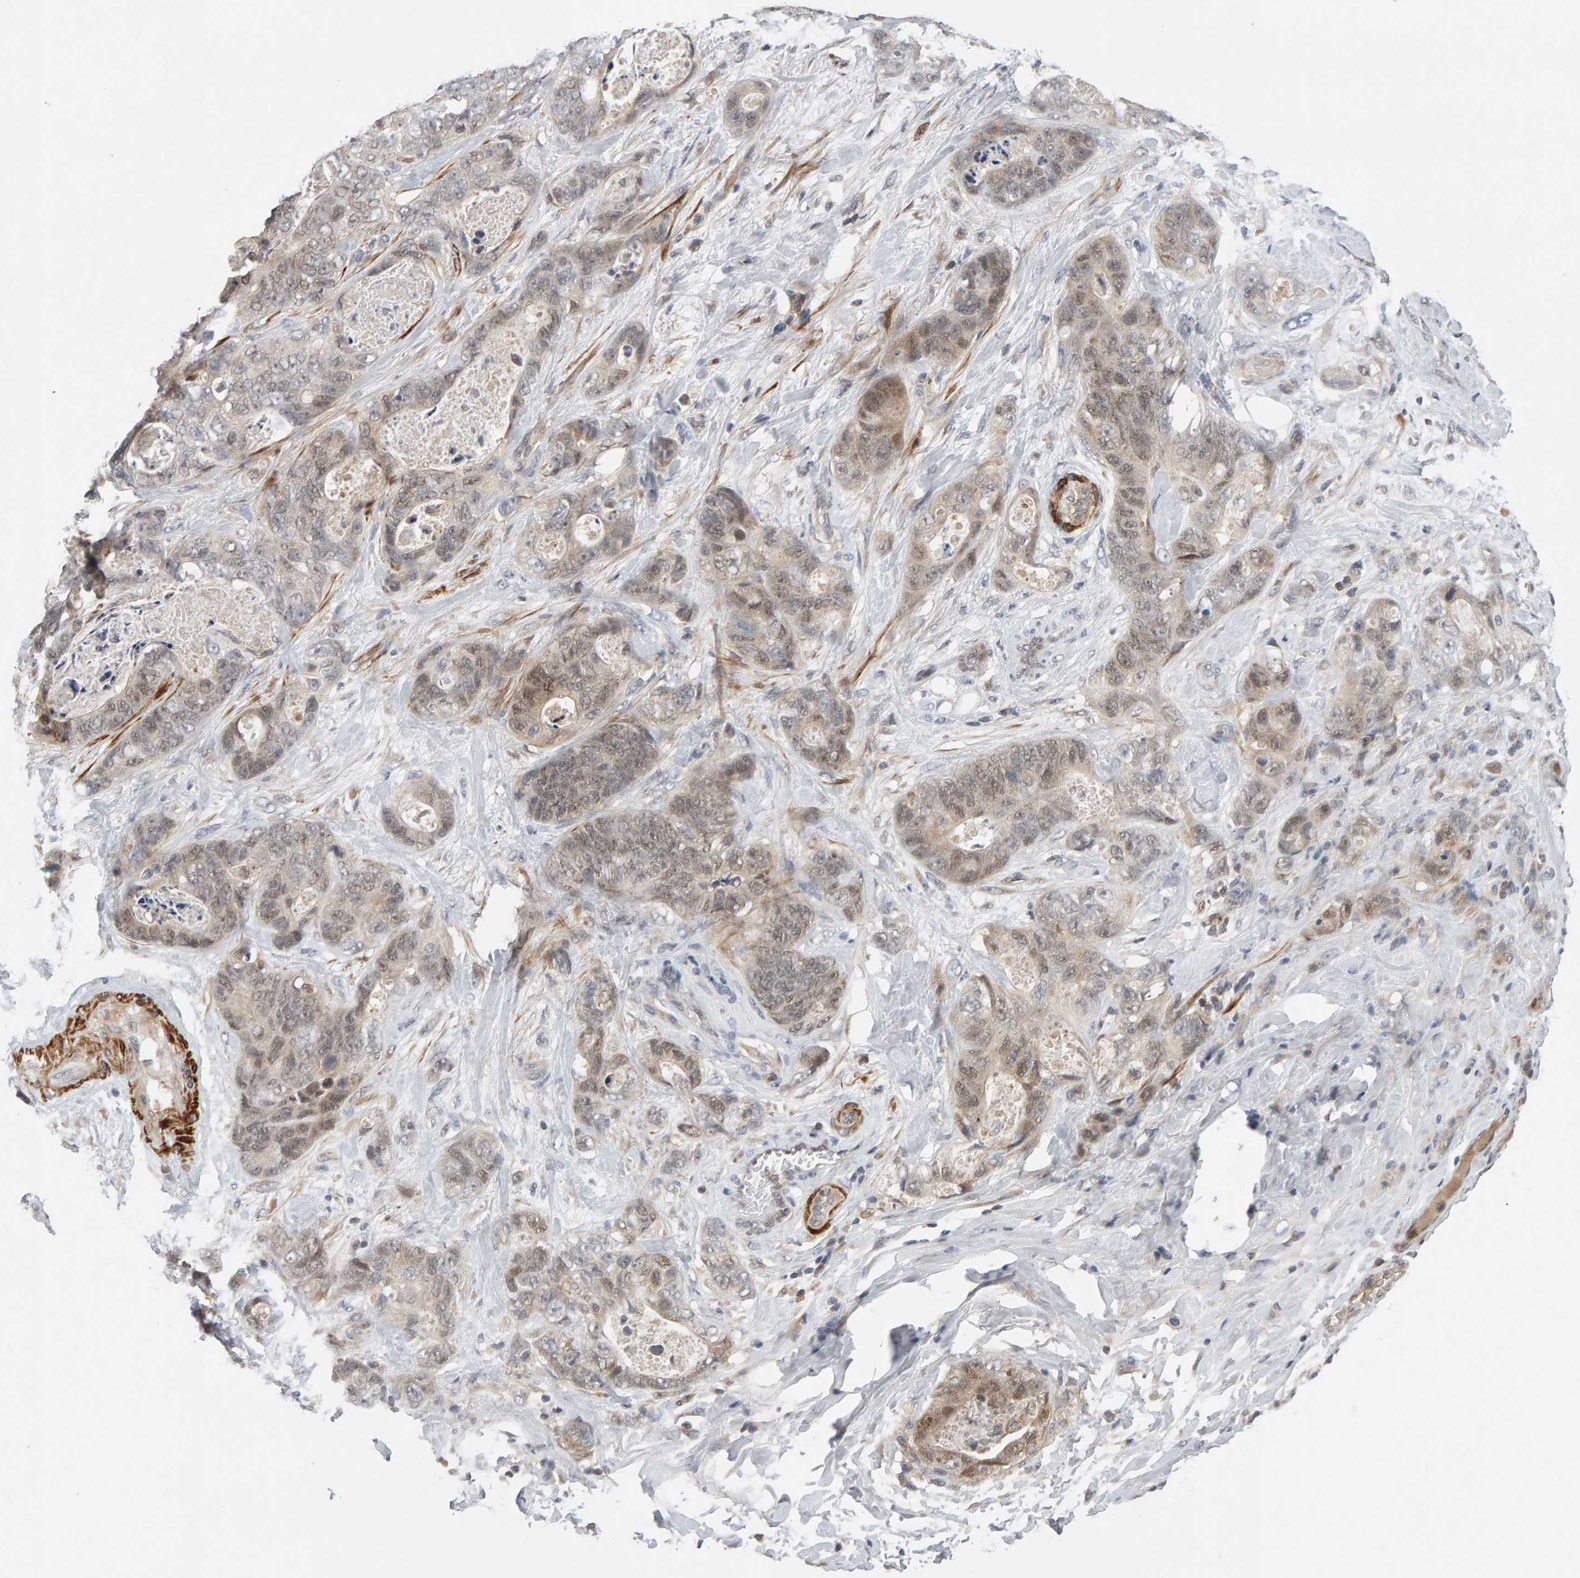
{"staining": {"intensity": "weak", "quantity": ">75%", "location": "cytoplasmic/membranous,nuclear"}, "tissue": "stomach cancer", "cell_type": "Tumor cells", "image_type": "cancer", "snomed": [{"axis": "morphology", "description": "Normal tissue, NOS"}, {"axis": "morphology", "description": "Adenocarcinoma, NOS"}, {"axis": "topography", "description": "Stomach"}], "caption": "Adenocarcinoma (stomach) stained with a brown dye reveals weak cytoplasmic/membranous and nuclear positive positivity in approximately >75% of tumor cells.", "gene": "NUDCD1", "patient": {"sex": "female", "age": 89}}